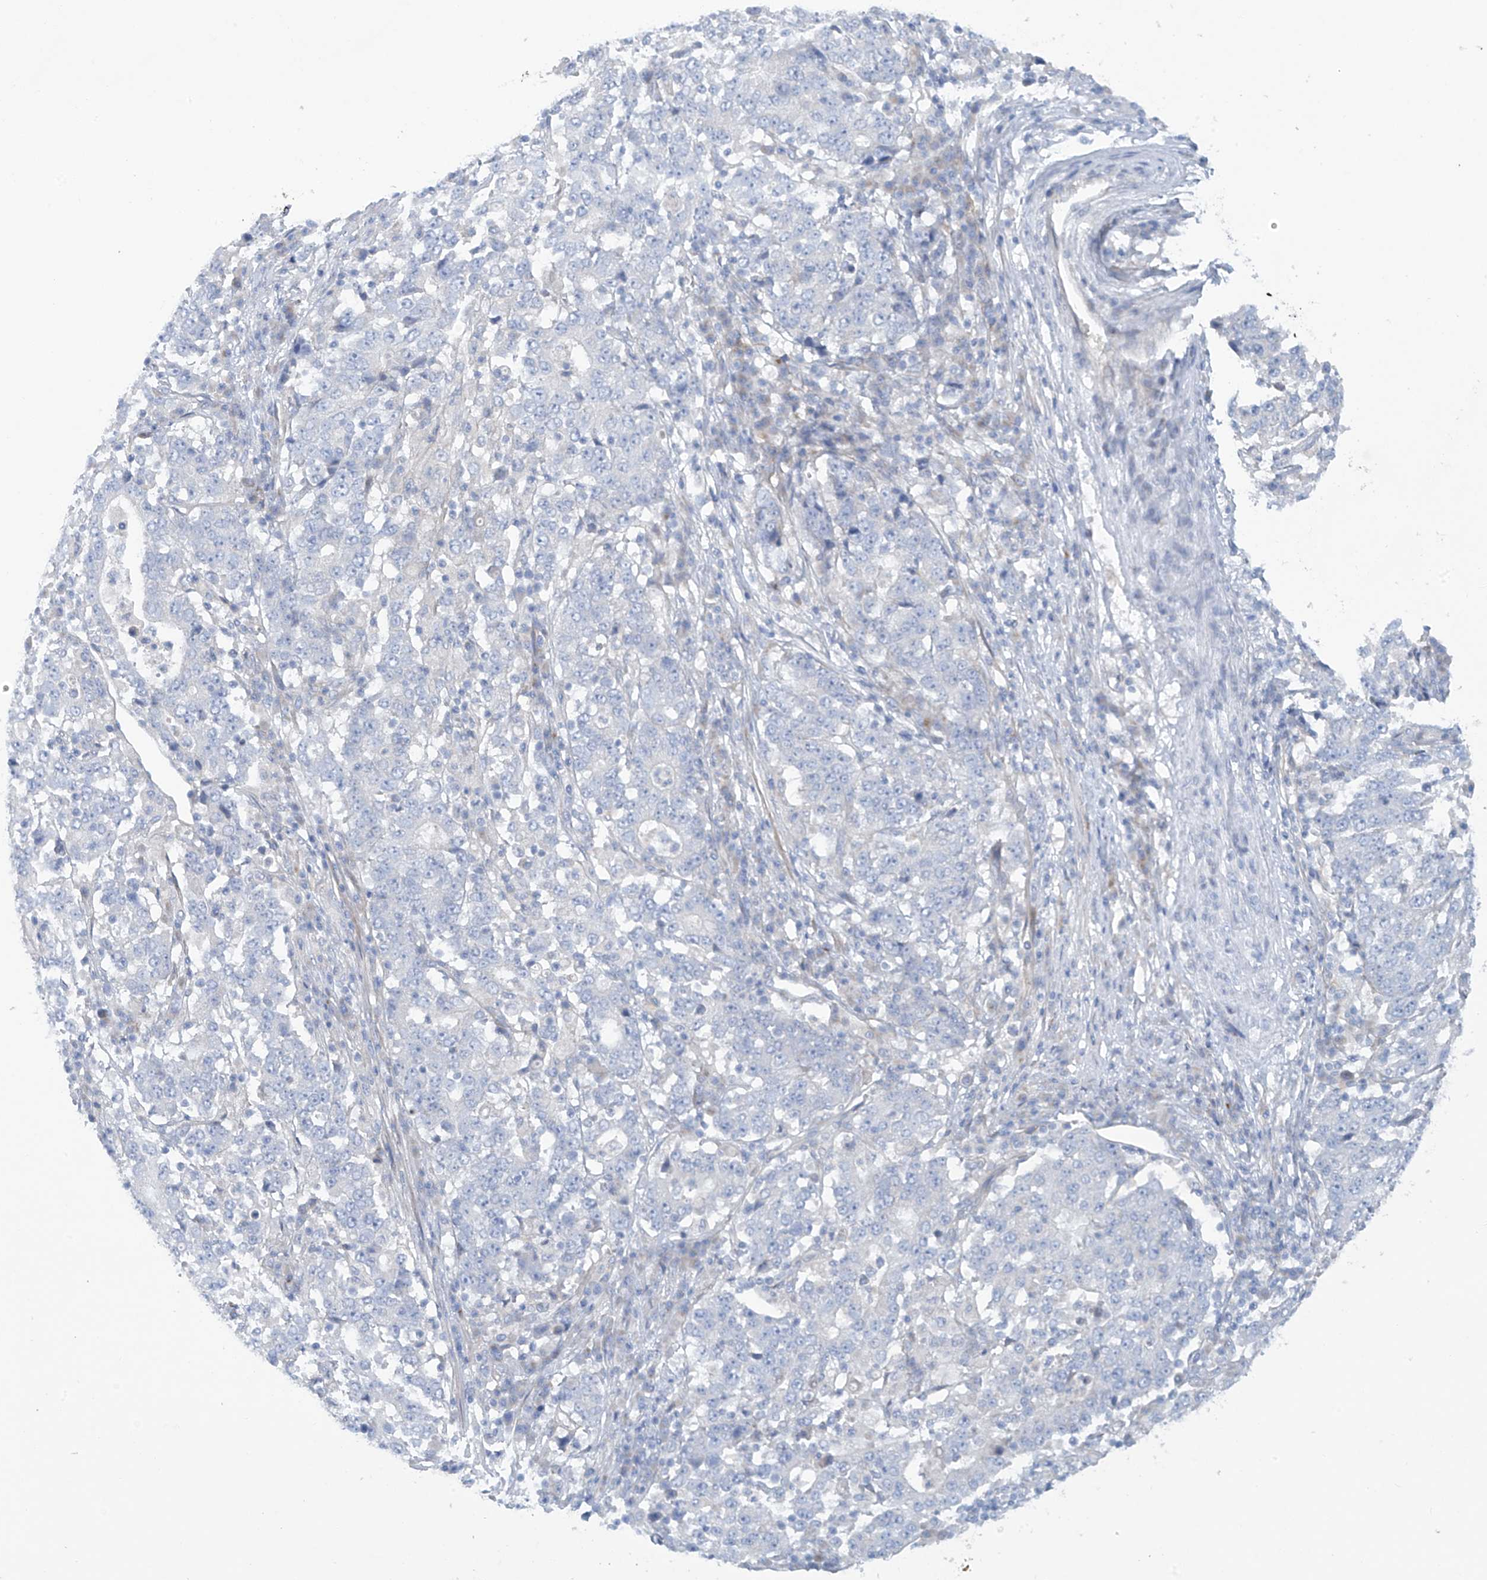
{"staining": {"intensity": "negative", "quantity": "none", "location": "none"}, "tissue": "stomach cancer", "cell_type": "Tumor cells", "image_type": "cancer", "snomed": [{"axis": "morphology", "description": "Adenocarcinoma, NOS"}, {"axis": "topography", "description": "Stomach"}], "caption": "A high-resolution micrograph shows immunohistochemistry staining of adenocarcinoma (stomach), which demonstrates no significant expression in tumor cells.", "gene": "TRMT2B", "patient": {"sex": "male", "age": 59}}